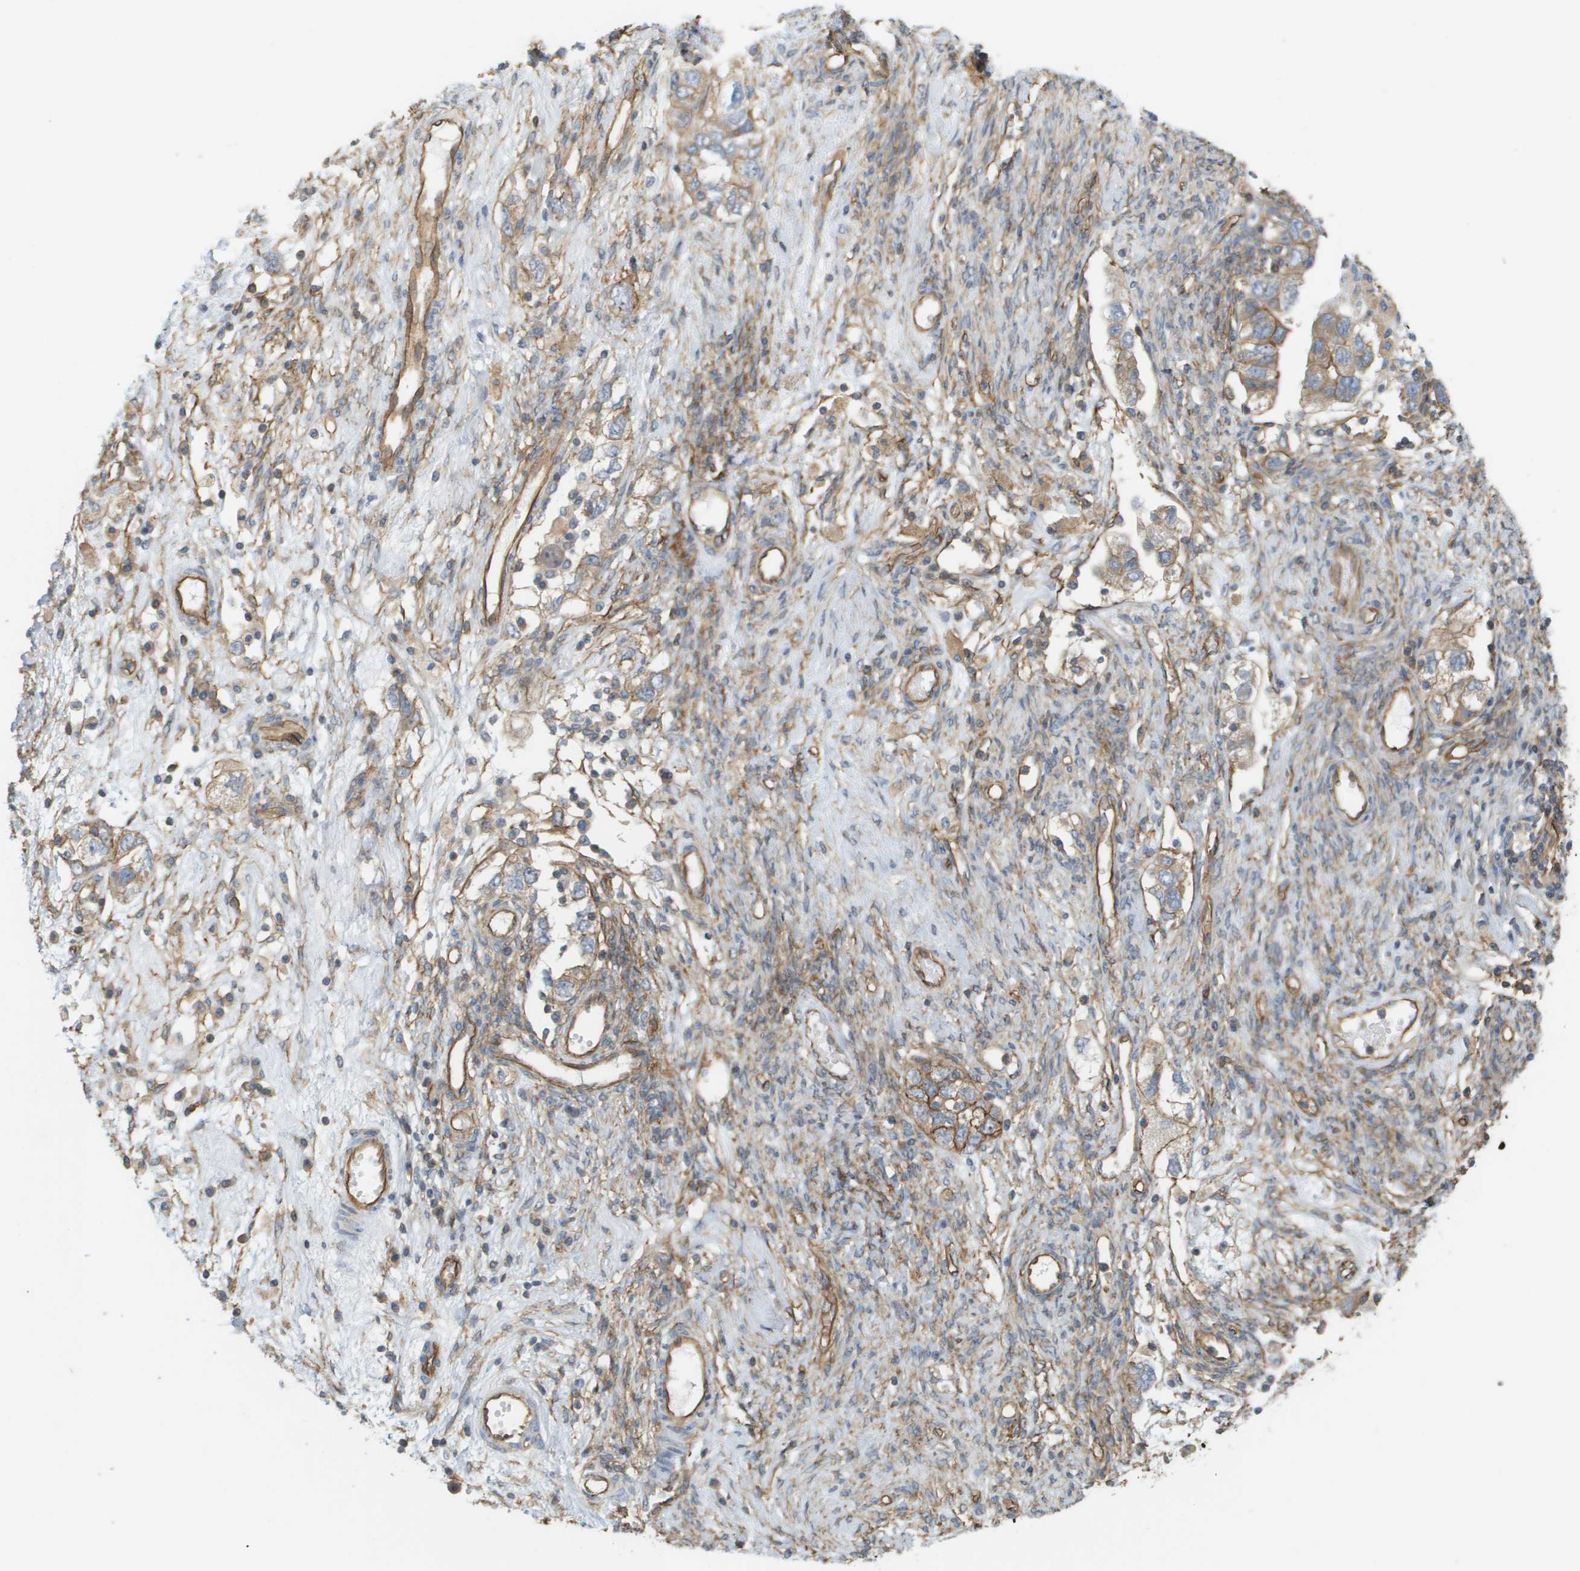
{"staining": {"intensity": "moderate", "quantity": ">75%", "location": "cytoplasmic/membranous"}, "tissue": "ovarian cancer", "cell_type": "Tumor cells", "image_type": "cancer", "snomed": [{"axis": "morphology", "description": "Carcinoma, NOS"}, {"axis": "morphology", "description": "Cystadenocarcinoma, serous, NOS"}, {"axis": "topography", "description": "Ovary"}], "caption": "Protein expression analysis of ovarian cancer exhibits moderate cytoplasmic/membranous positivity in about >75% of tumor cells. (brown staining indicates protein expression, while blue staining denotes nuclei).", "gene": "SGMS2", "patient": {"sex": "female", "age": 69}}